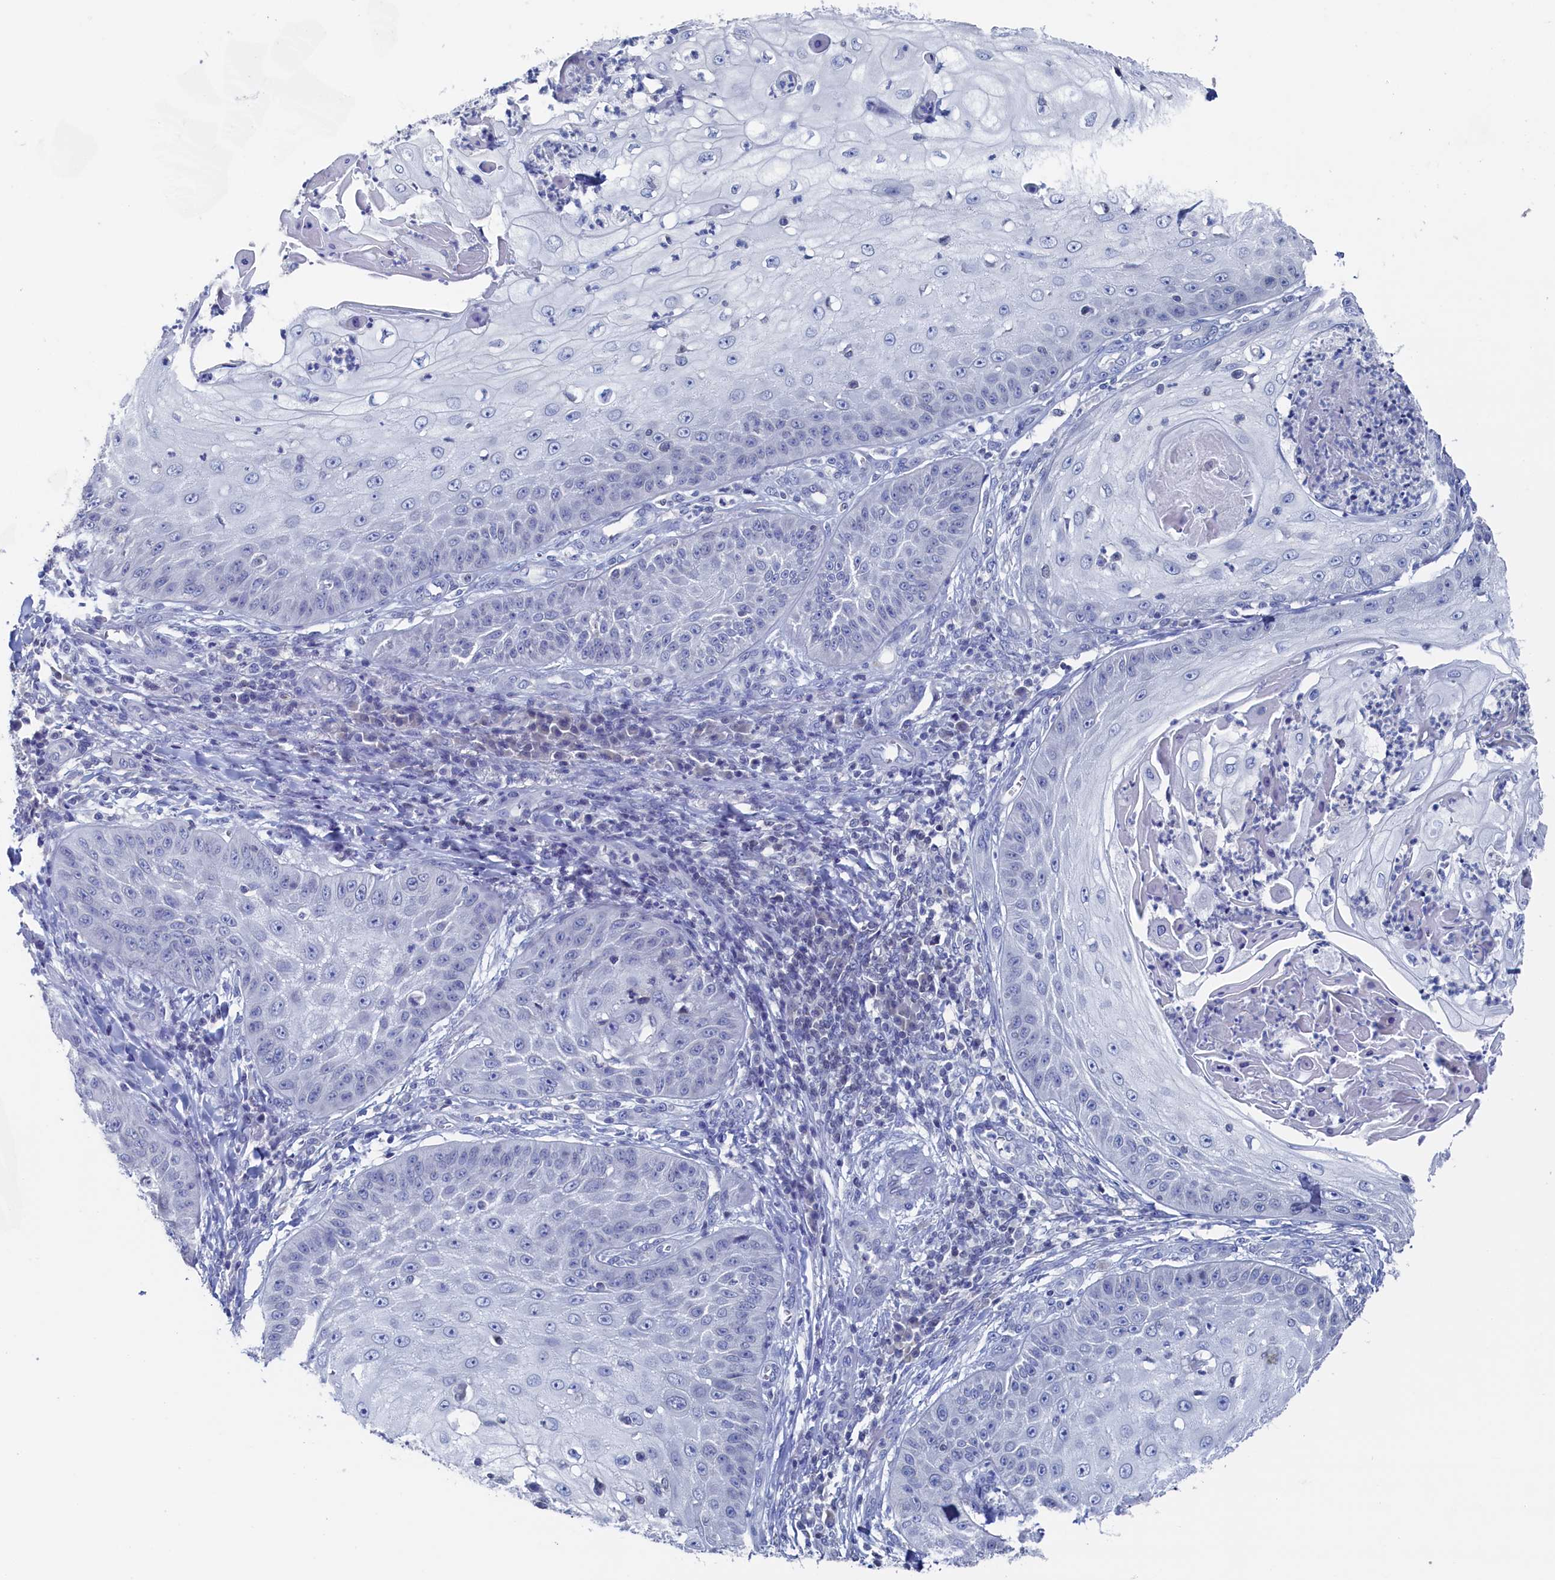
{"staining": {"intensity": "negative", "quantity": "none", "location": "none"}, "tissue": "skin cancer", "cell_type": "Tumor cells", "image_type": "cancer", "snomed": [{"axis": "morphology", "description": "Squamous cell carcinoma, NOS"}, {"axis": "topography", "description": "Skin"}], "caption": "An IHC histopathology image of skin cancer is shown. There is no staining in tumor cells of skin cancer. (DAB immunohistochemistry visualized using brightfield microscopy, high magnification).", "gene": "C11orf54", "patient": {"sex": "male", "age": 70}}